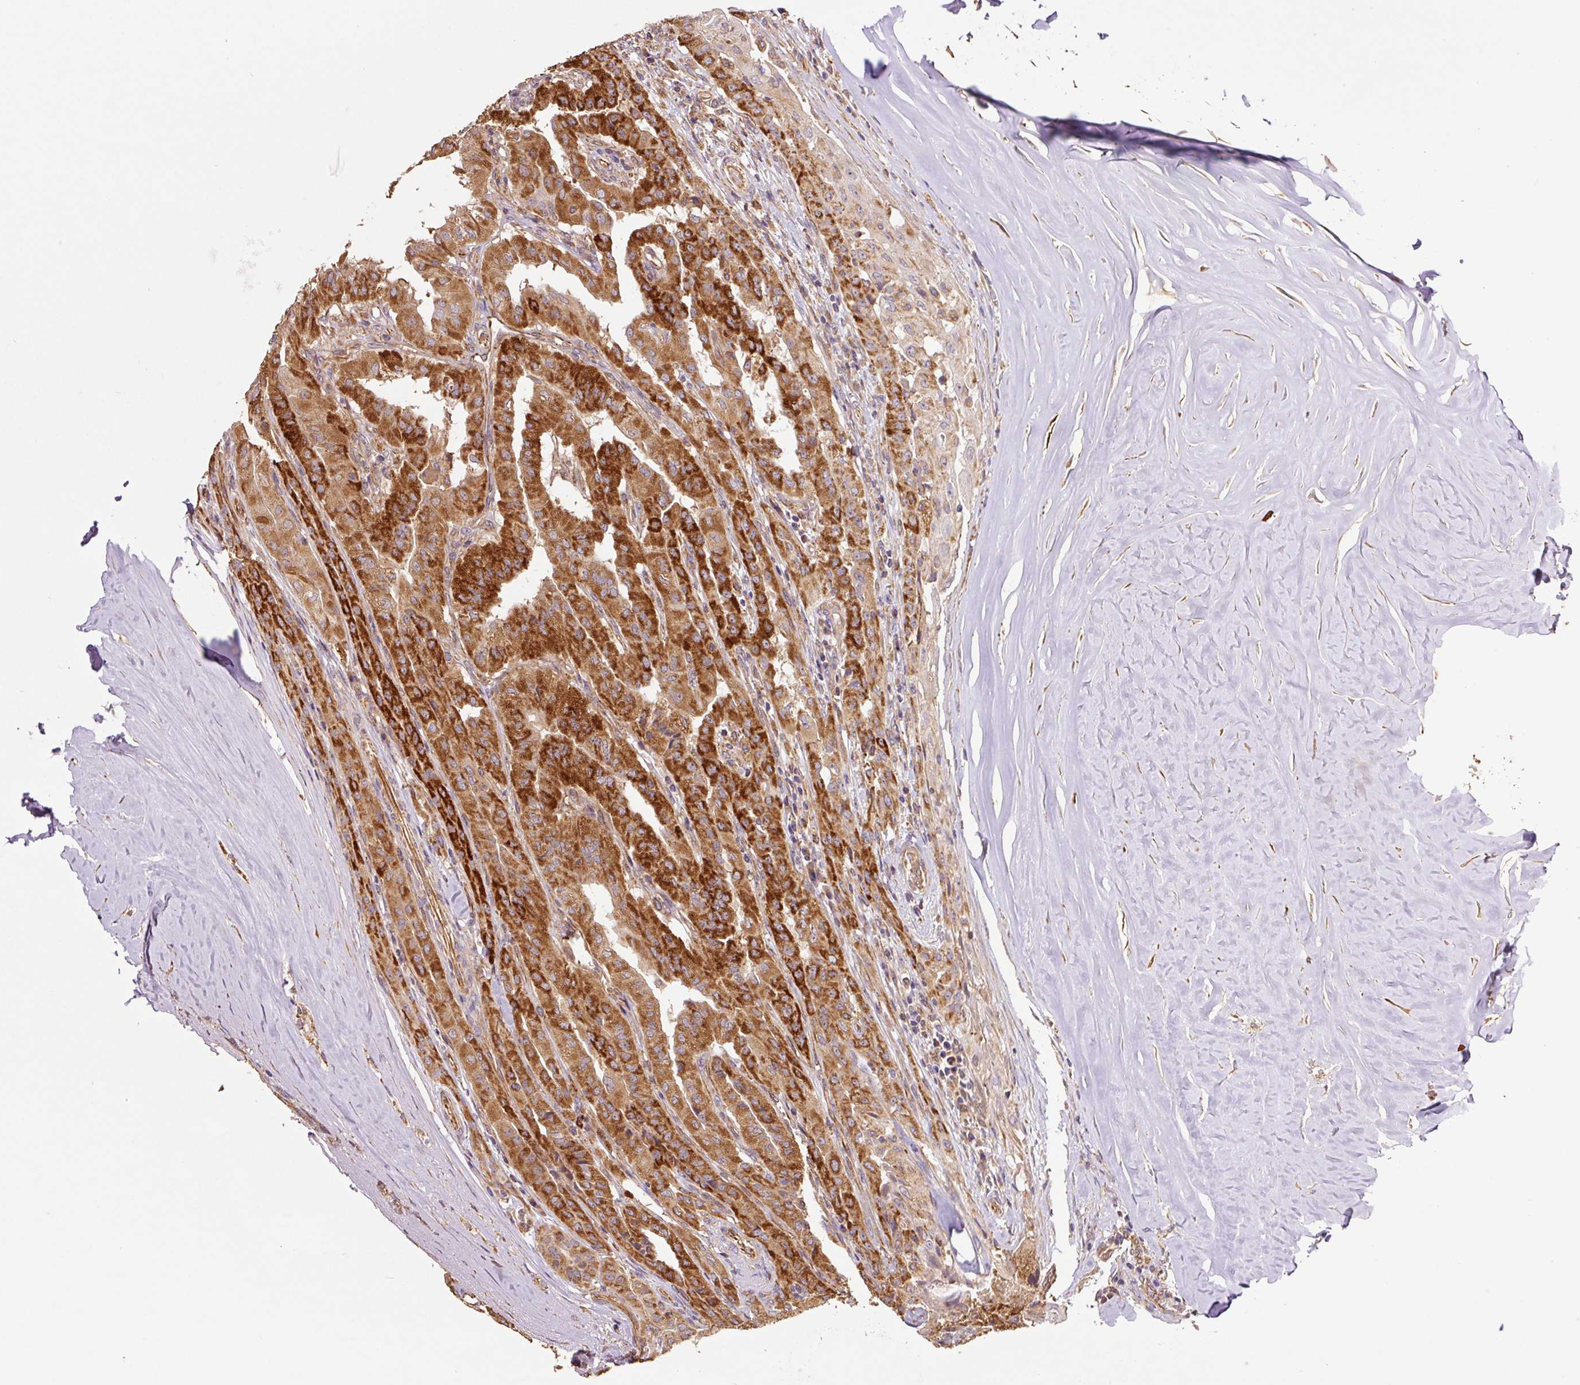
{"staining": {"intensity": "strong", "quantity": ">75%", "location": "cytoplasmic/membranous"}, "tissue": "thyroid cancer", "cell_type": "Tumor cells", "image_type": "cancer", "snomed": [{"axis": "morphology", "description": "Papillary adenocarcinoma, NOS"}, {"axis": "topography", "description": "Thyroid gland"}], "caption": "An immunohistochemistry image of tumor tissue is shown. Protein staining in brown shows strong cytoplasmic/membranous positivity in thyroid papillary adenocarcinoma within tumor cells. (brown staining indicates protein expression, while blue staining denotes nuclei).", "gene": "PCK2", "patient": {"sex": "female", "age": 59}}